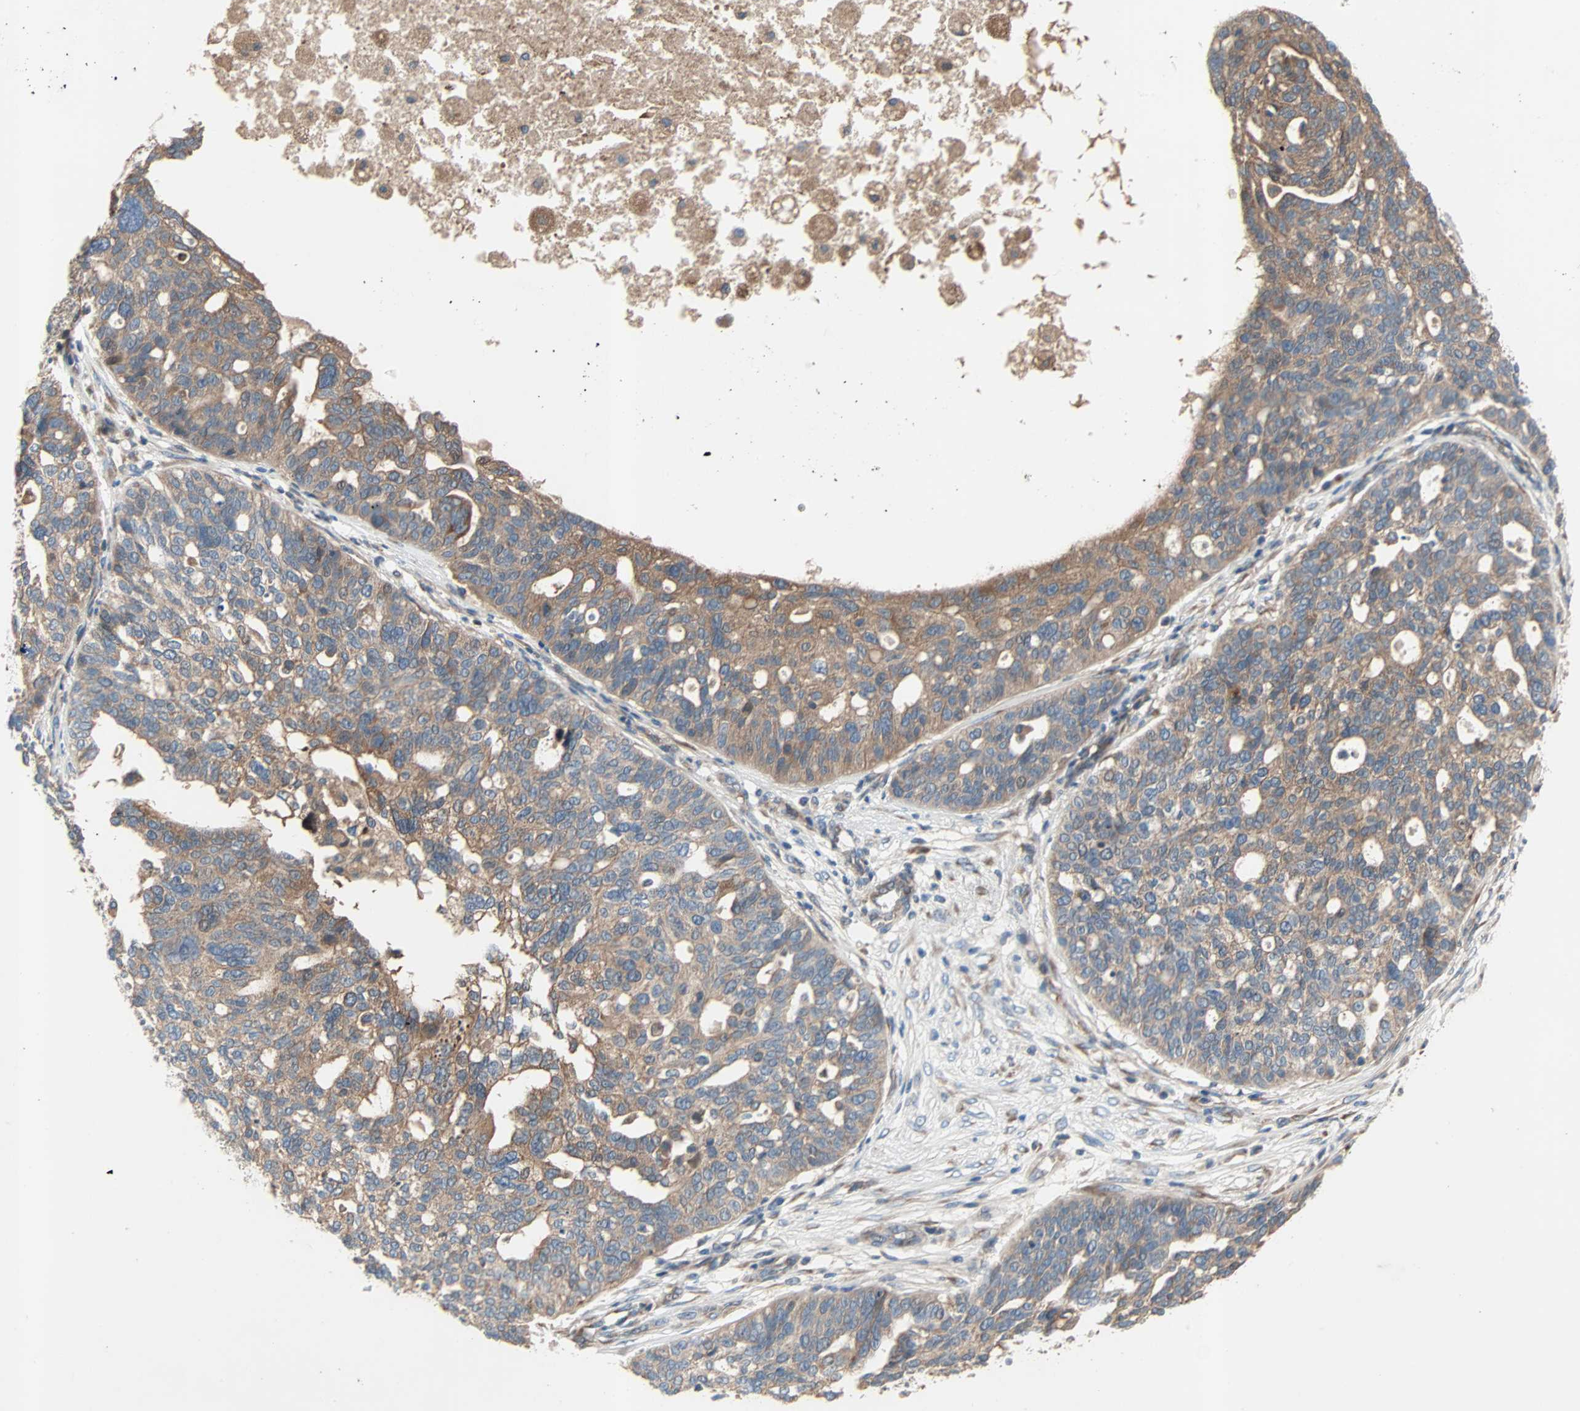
{"staining": {"intensity": "moderate", "quantity": ">75%", "location": "cytoplasmic/membranous"}, "tissue": "ovarian cancer", "cell_type": "Tumor cells", "image_type": "cancer", "snomed": [{"axis": "morphology", "description": "Cystadenocarcinoma, serous, NOS"}, {"axis": "topography", "description": "Ovary"}], "caption": "Ovarian cancer stained with immunohistochemistry (IHC) exhibits moderate cytoplasmic/membranous expression in approximately >75% of tumor cells.", "gene": "XYLT1", "patient": {"sex": "female", "age": 59}}